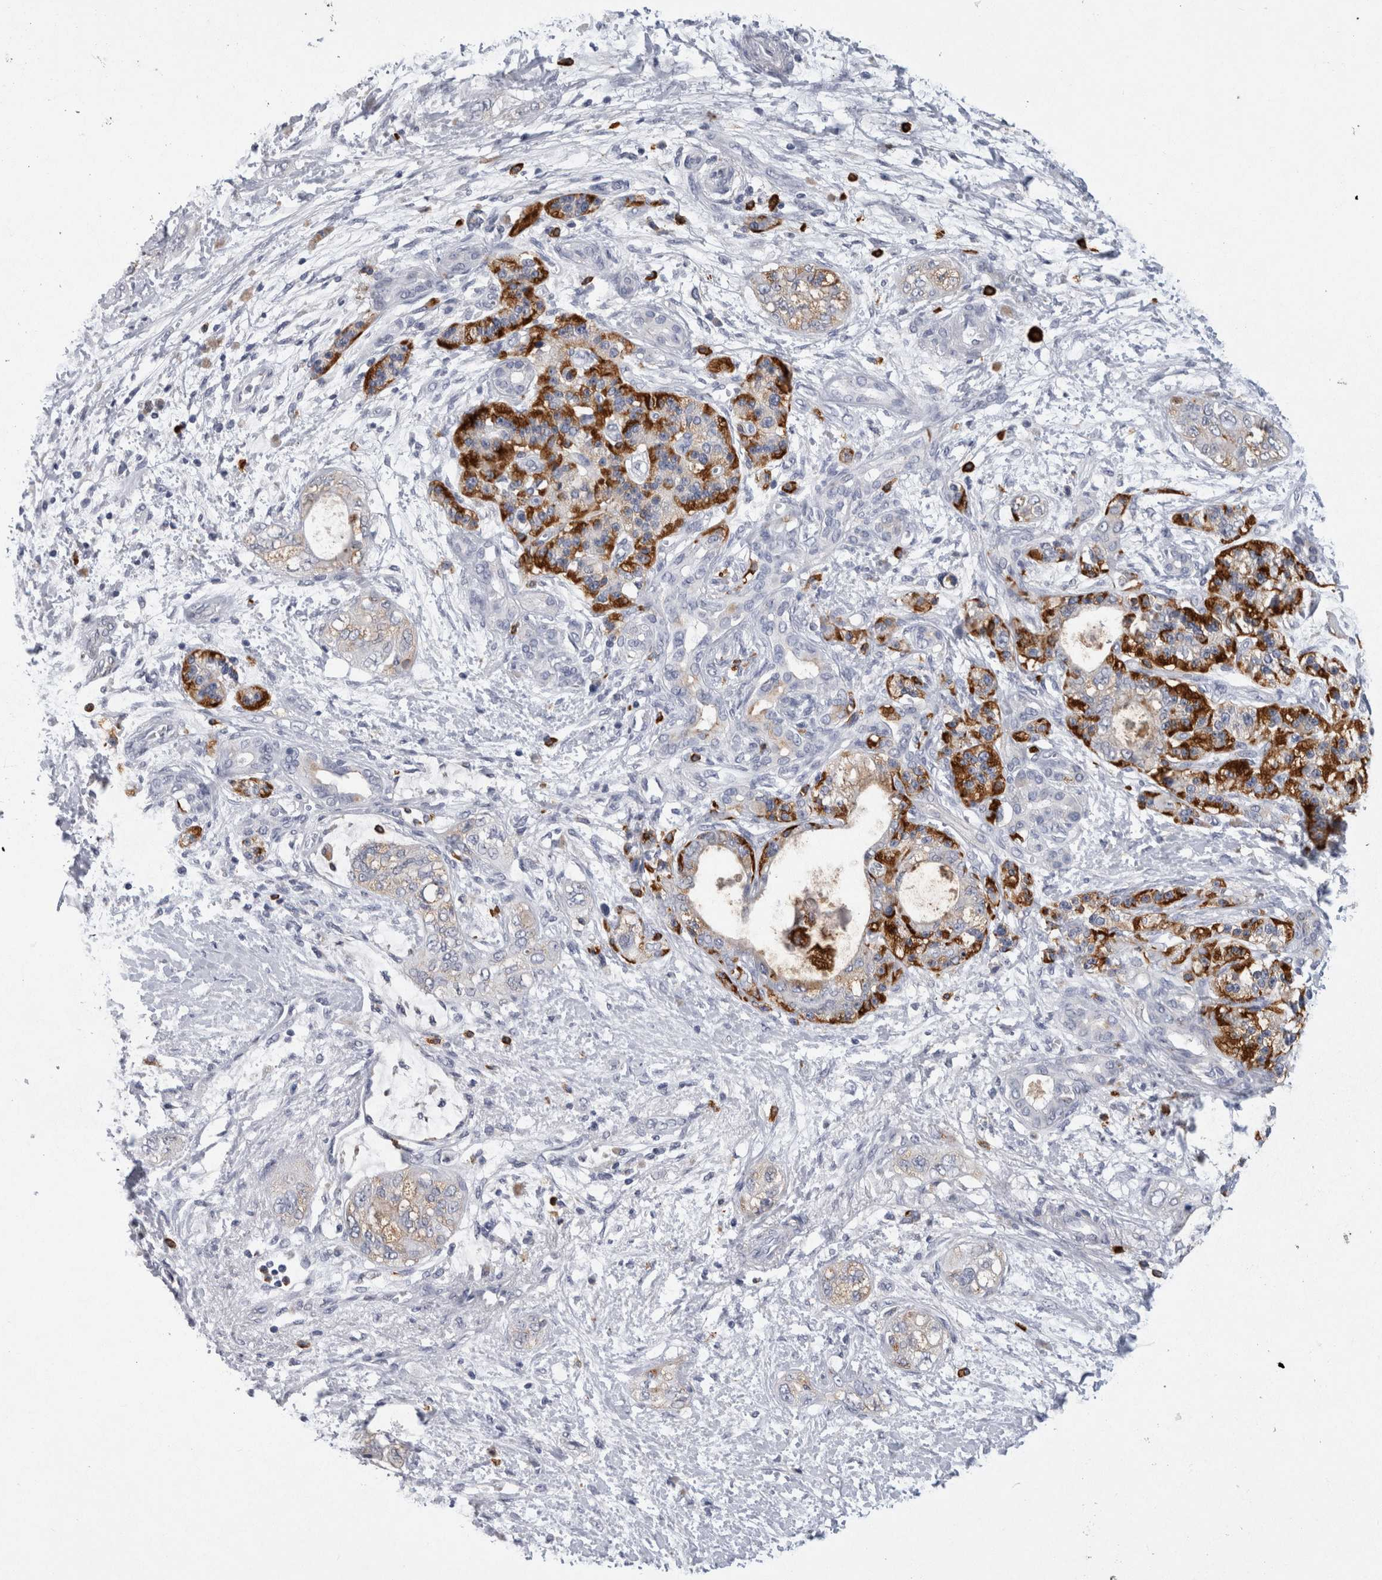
{"staining": {"intensity": "strong", "quantity": "25%-75%", "location": "cytoplasmic/membranous"}, "tissue": "pancreatic cancer", "cell_type": "Tumor cells", "image_type": "cancer", "snomed": [{"axis": "morphology", "description": "Adenocarcinoma, NOS"}, {"axis": "topography", "description": "Pancreas"}], "caption": "The photomicrograph displays a brown stain indicating the presence of a protein in the cytoplasmic/membranous of tumor cells in pancreatic adenocarcinoma.", "gene": "CD63", "patient": {"sex": "male", "age": 70}}